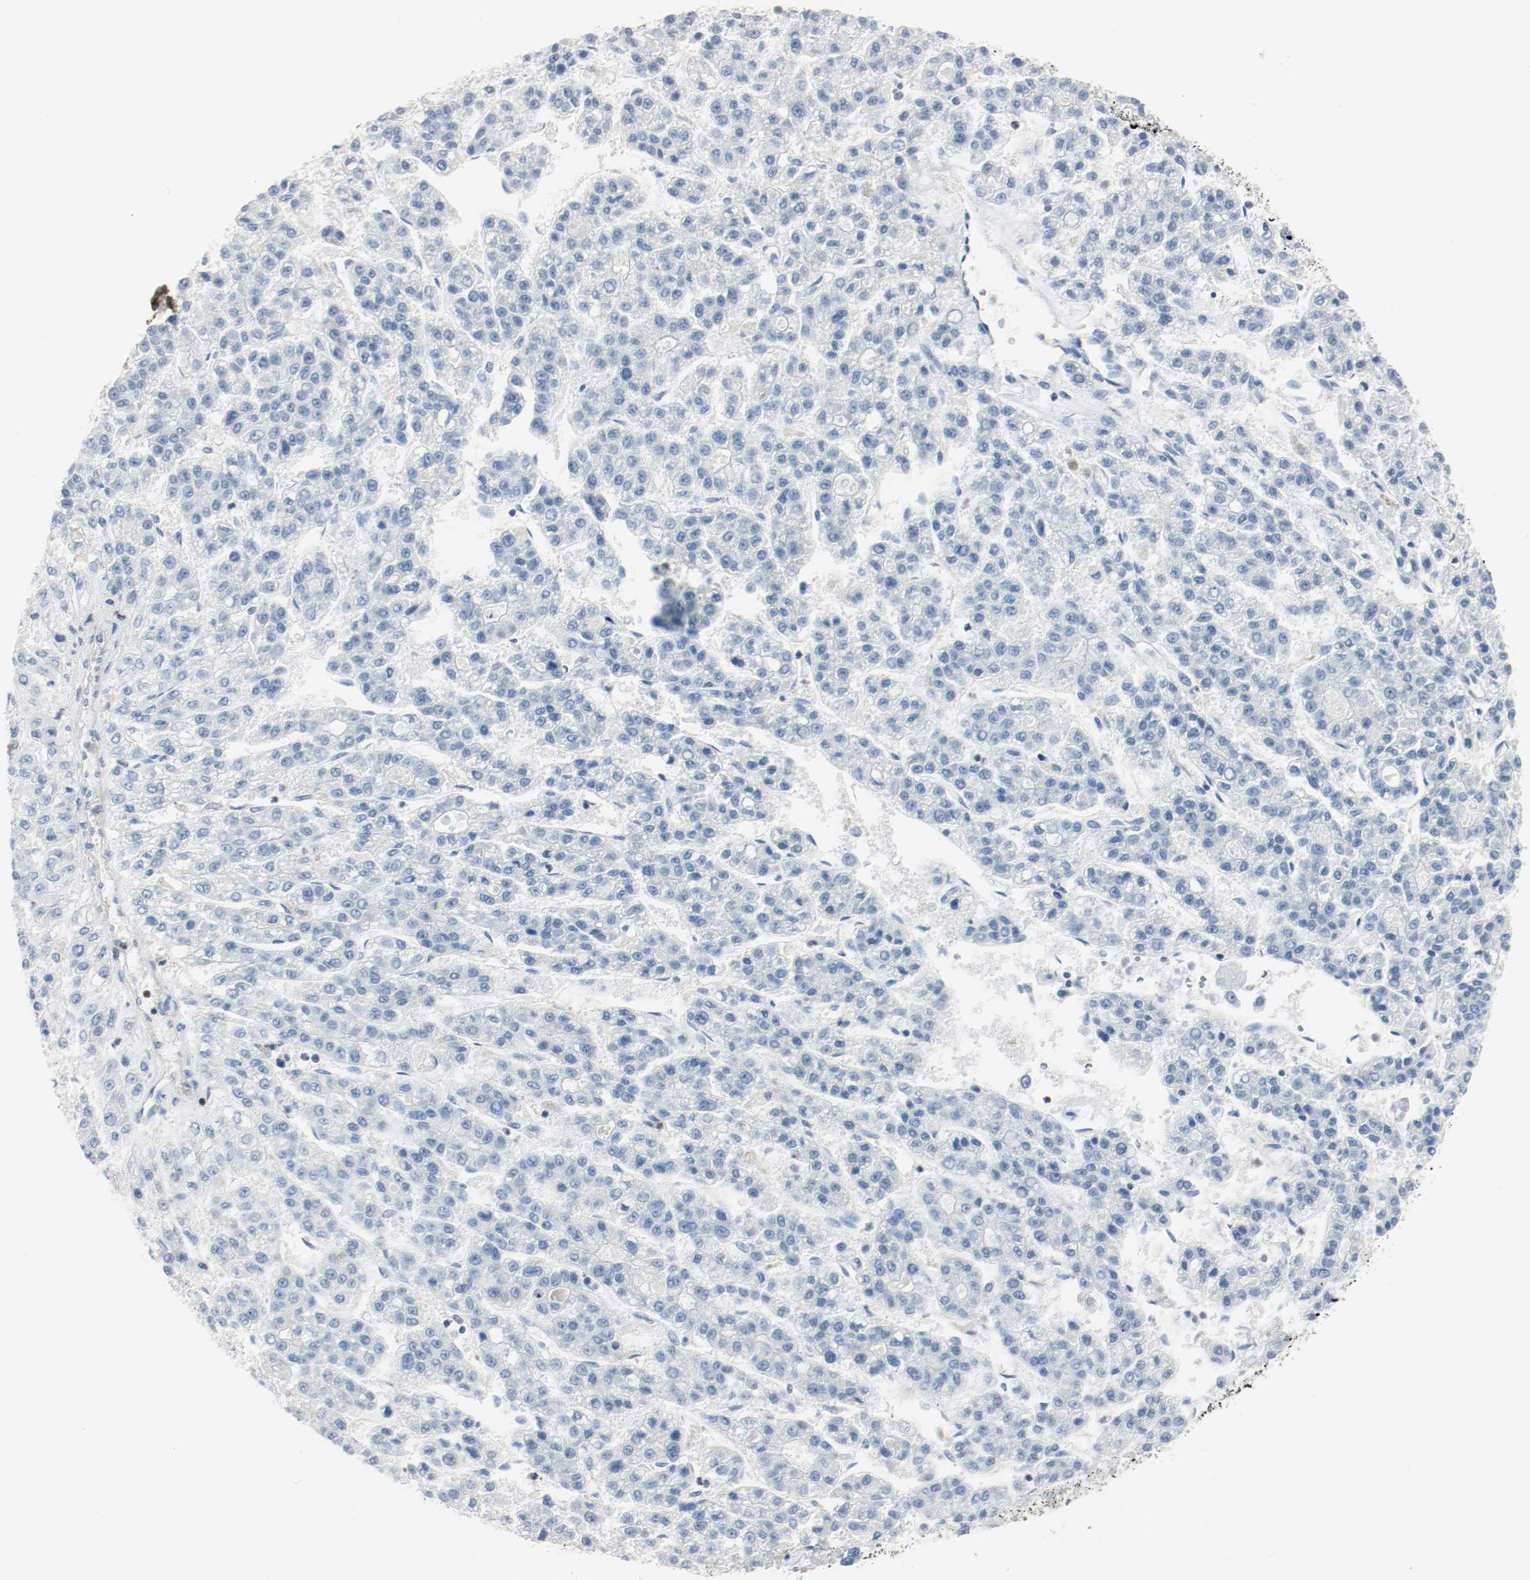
{"staining": {"intensity": "negative", "quantity": "none", "location": "none"}, "tissue": "liver cancer", "cell_type": "Tumor cells", "image_type": "cancer", "snomed": [{"axis": "morphology", "description": "Carcinoma, Hepatocellular, NOS"}, {"axis": "topography", "description": "Liver"}], "caption": "High magnification brightfield microscopy of hepatocellular carcinoma (liver) stained with DAB (3,3'-diaminobenzidine) (brown) and counterstained with hematoxylin (blue): tumor cells show no significant expression.", "gene": "ARPC1B", "patient": {"sex": "male", "age": 70}}